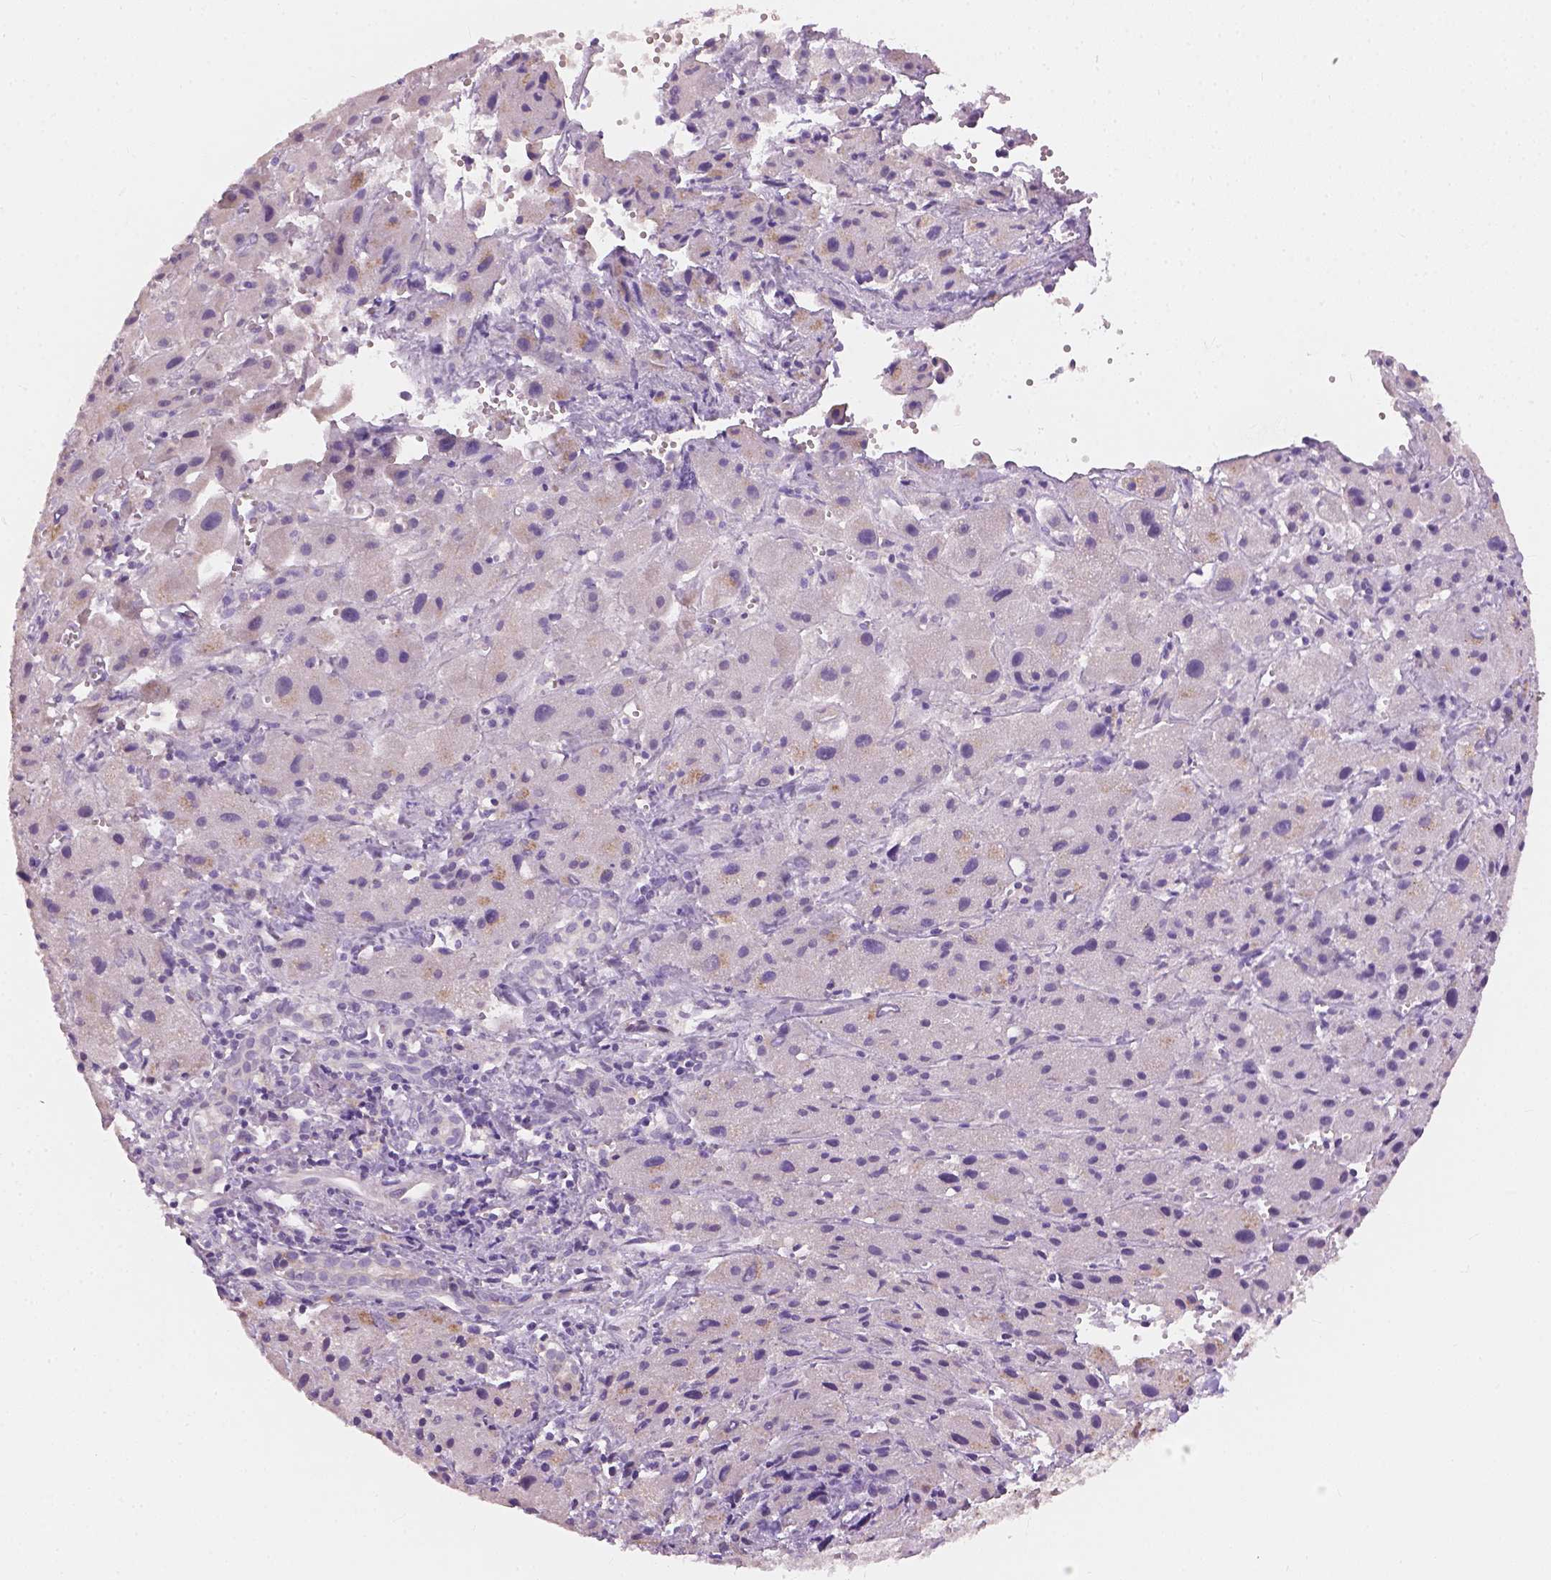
{"staining": {"intensity": "weak", "quantity": "25%-75%", "location": "cytoplasmic/membranous"}, "tissue": "liver cancer", "cell_type": "Tumor cells", "image_type": "cancer", "snomed": [{"axis": "morphology", "description": "Cholangiocarcinoma"}, {"axis": "topography", "description": "Liver"}], "caption": "This image shows liver cancer (cholangiocarcinoma) stained with immunohistochemistry to label a protein in brown. The cytoplasmic/membranous of tumor cells show weak positivity for the protein. Nuclei are counter-stained blue.", "gene": "KRT17", "patient": {"sex": "female", "age": 61}}